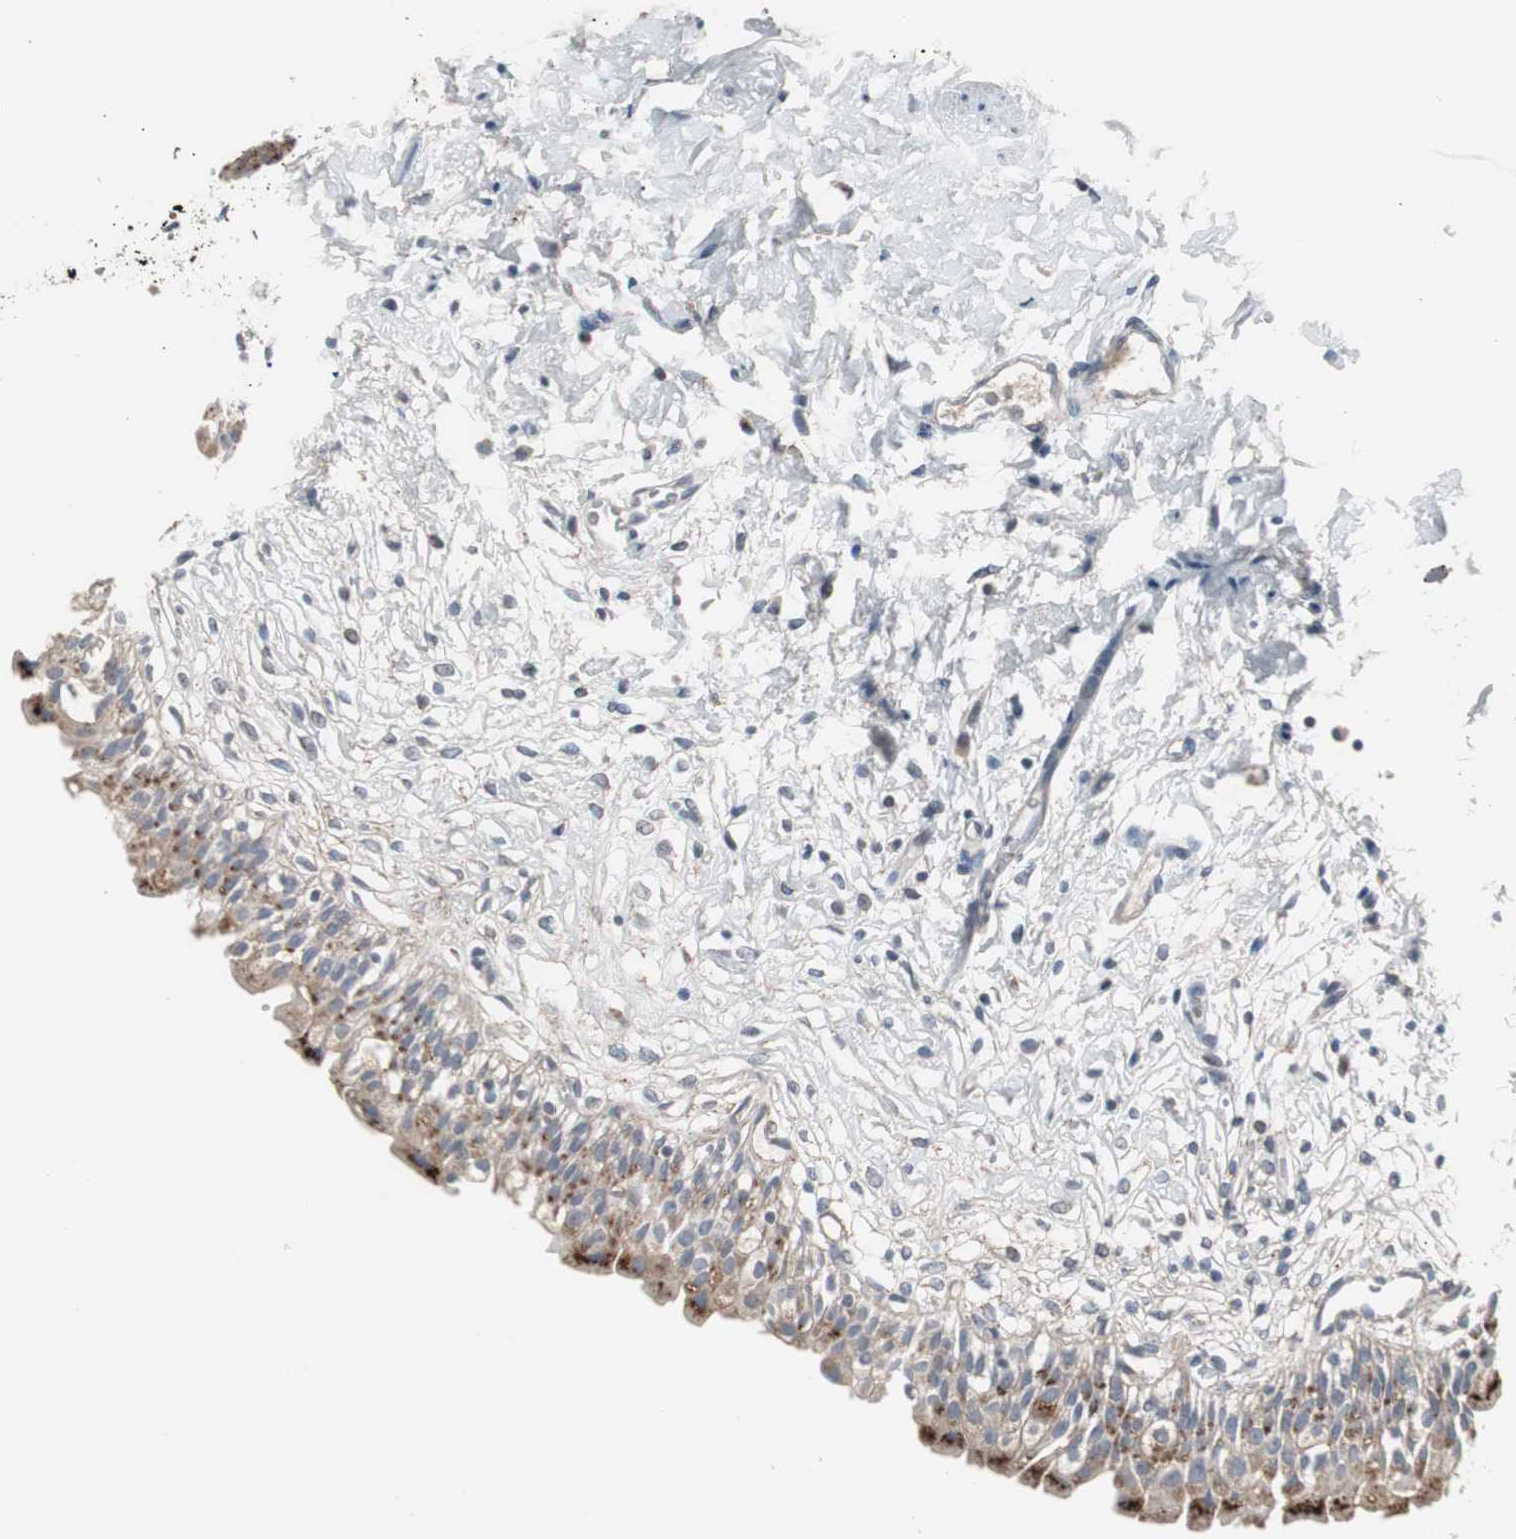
{"staining": {"intensity": "strong", "quantity": ">75%", "location": "cytoplasmic/membranous"}, "tissue": "urinary bladder", "cell_type": "Urothelial cells", "image_type": "normal", "snomed": [{"axis": "morphology", "description": "Normal tissue, NOS"}, {"axis": "topography", "description": "Urinary bladder"}], "caption": "Immunohistochemistry image of normal human urinary bladder stained for a protein (brown), which reveals high levels of strong cytoplasmic/membranous positivity in about >75% of urothelial cells.", "gene": "GBA1", "patient": {"sex": "female", "age": 80}}